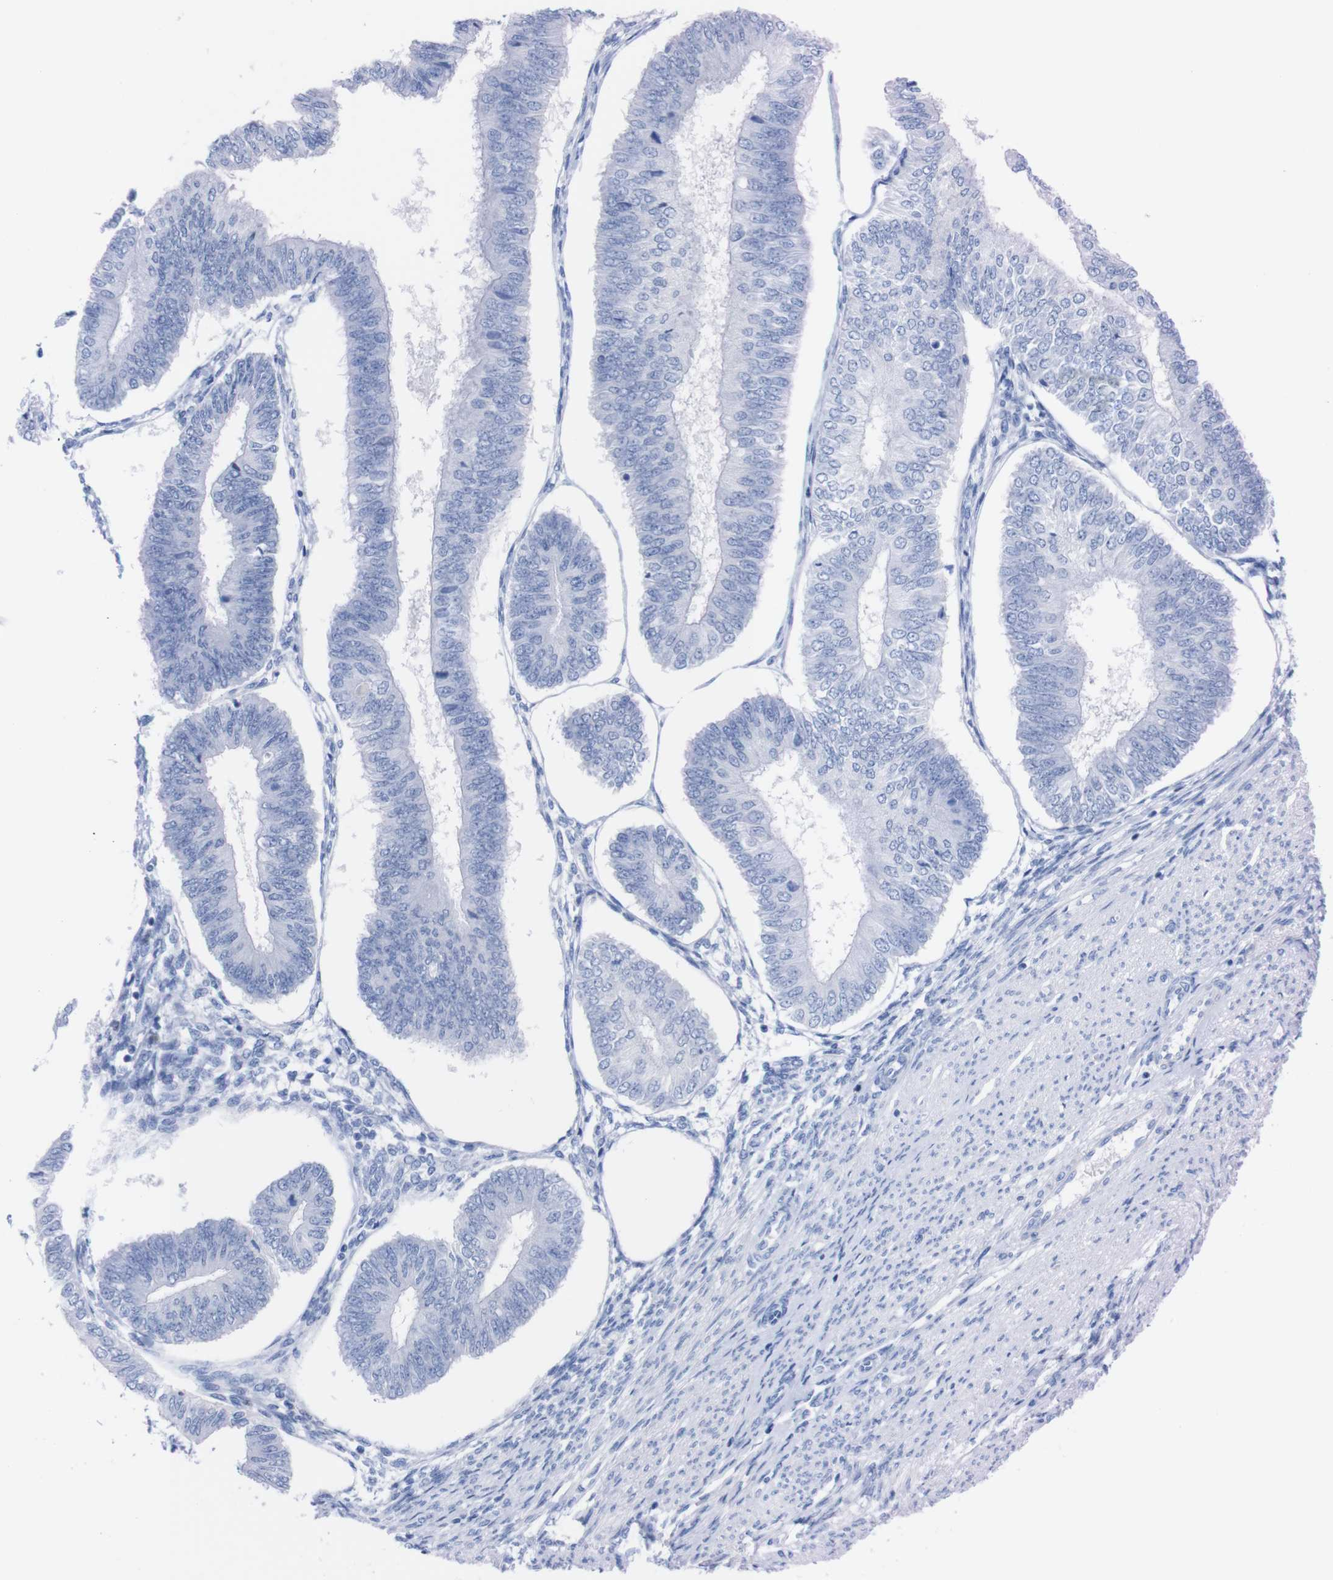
{"staining": {"intensity": "negative", "quantity": "none", "location": "none"}, "tissue": "endometrial cancer", "cell_type": "Tumor cells", "image_type": "cancer", "snomed": [{"axis": "morphology", "description": "Adenocarcinoma, NOS"}, {"axis": "topography", "description": "Endometrium"}], "caption": "This is an IHC photomicrograph of human adenocarcinoma (endometrial). There is no positivity in tumor cells.", "gene": "P2RY12", "patient": {"sex": "female", "age": 58}}